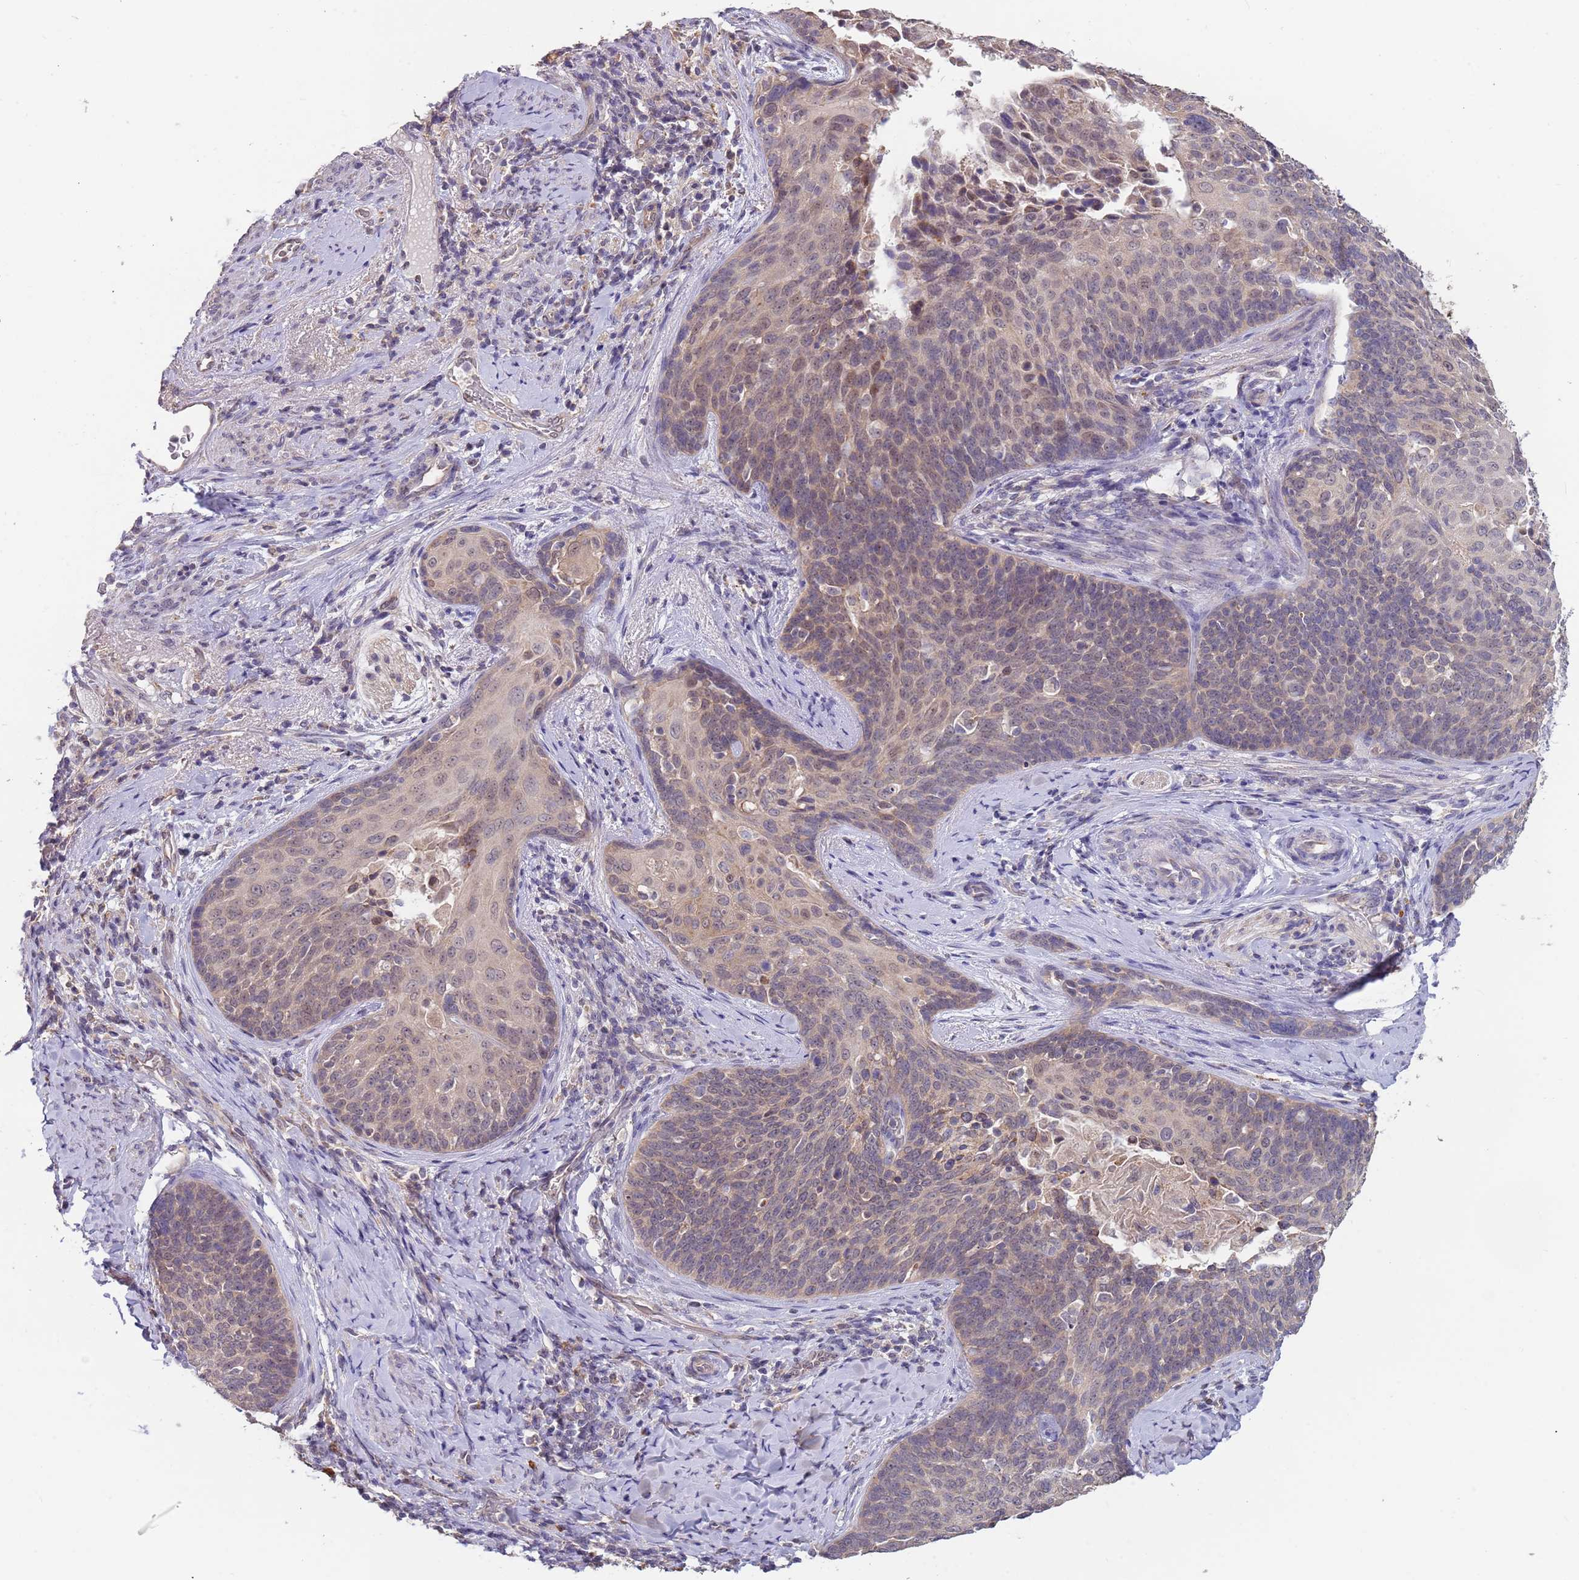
{"staining": {"intensity": "weak", "quantity": "<25%", "location": "nuclear"}, "tissue": "cervical cancer", "cell_type": "Tumor cells", "image_type": "cancer", "snomed": [{"axis": "morphology", "description": "Squamous cell carcinoma, NOS"}, {"axis": "topography", "description": "Cervix"}], "caption": "High magnification brightfield microscopy of cervical cancer stained with DAB (brown) and counterstained with hematoxylin (blue): tumor cells show no significant expression.", "gene": "TMEM64", "patient": {"sex": "female", "age": 50}}